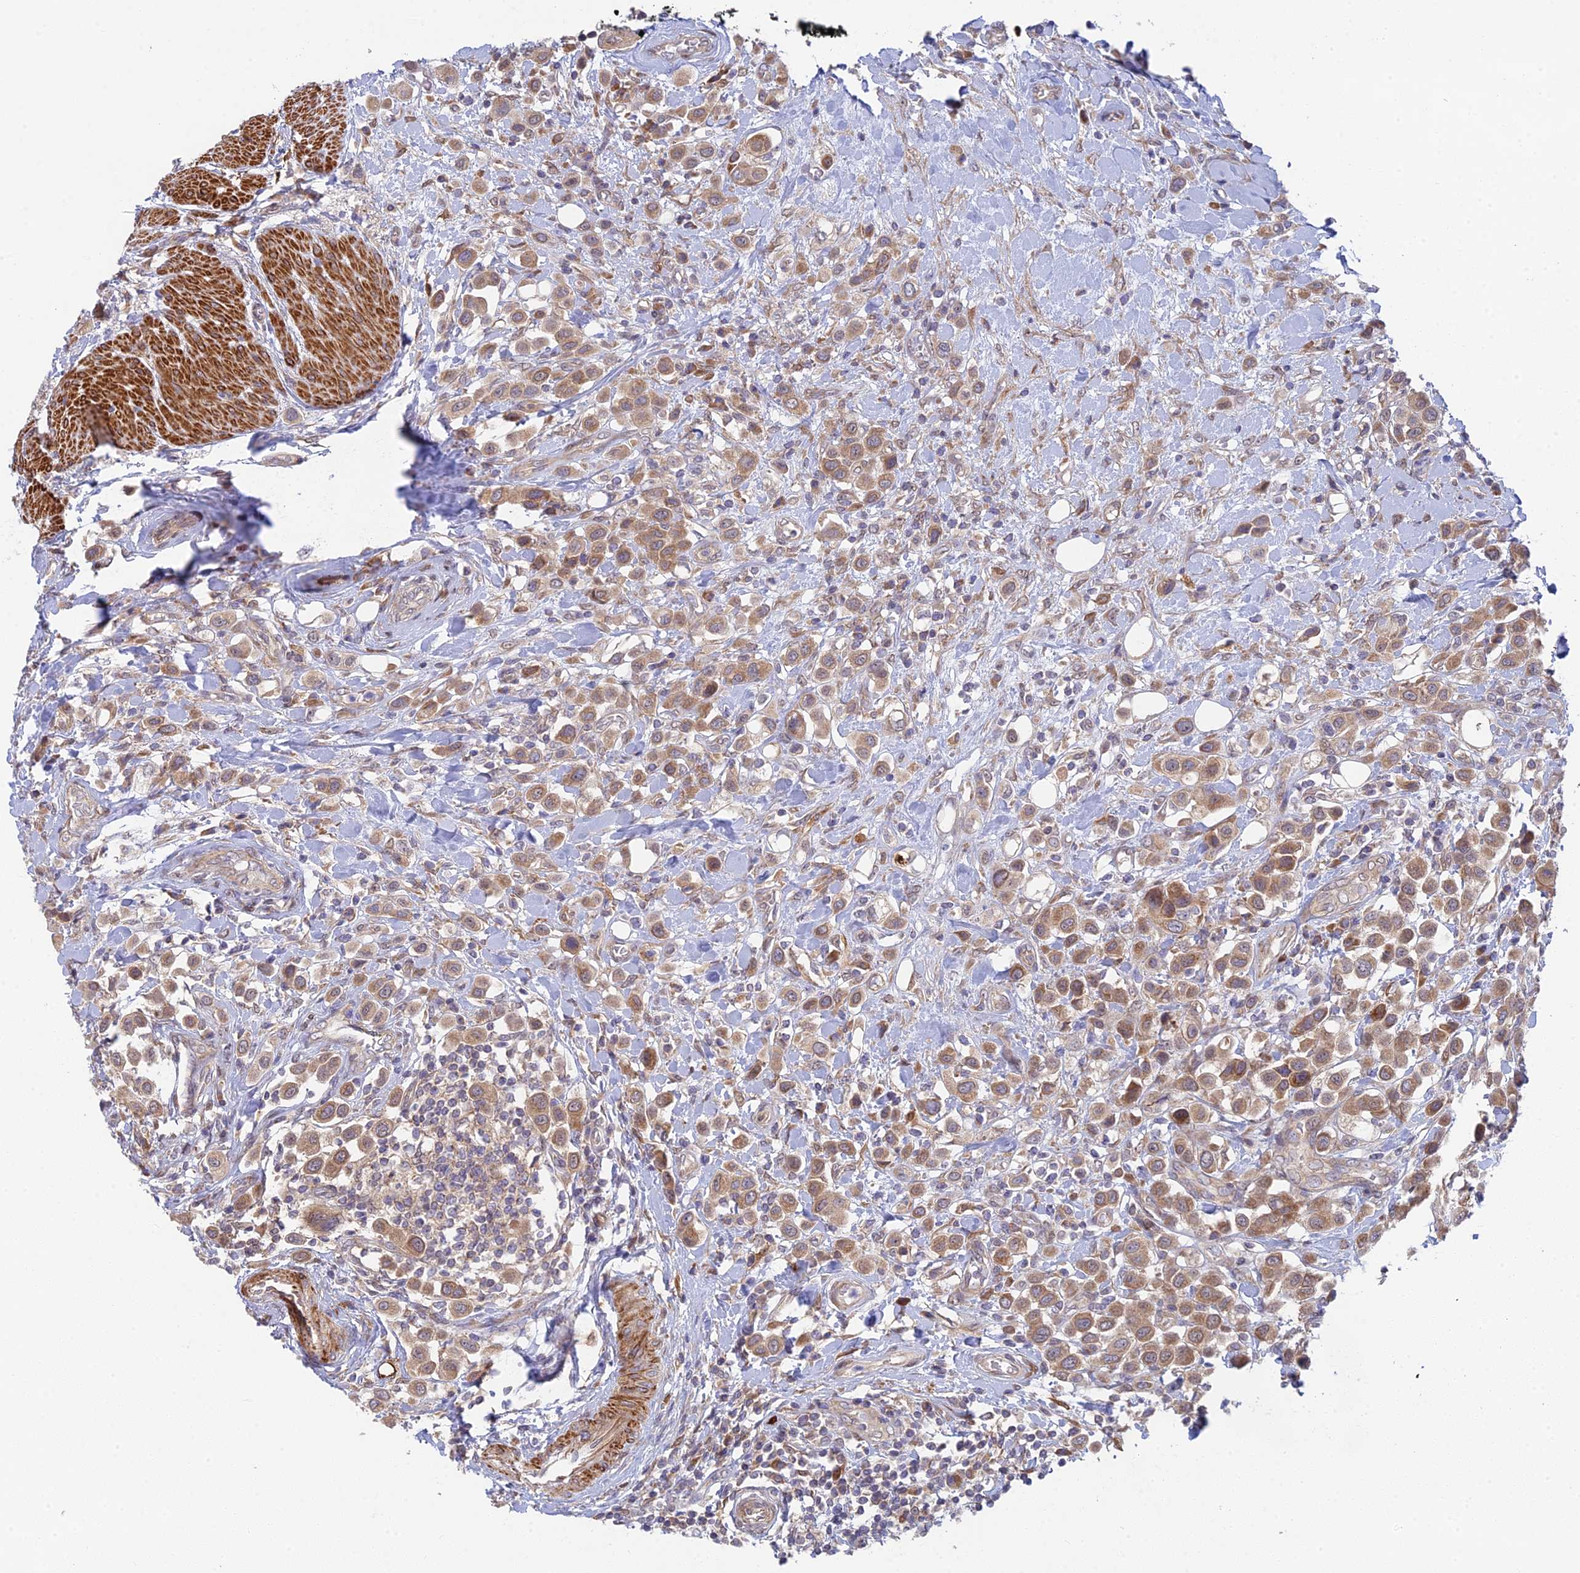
{"staining": {"intensity": "moderate", "quantity": ">75%", "location": "cytoplasmic/membranous"}, "tissue": "urothelial cancer", "cell_type": "Tumor cells", "image_type": "cancer", "snomed": [{"axis": "morphology", "description": "Urothelial carcinoma, High grade"}, {"axis": "topography", "description": "Urinary bladder"}], "caption": "Urothelial cancer tissue shows moderate cytoplasmic/membranous positivity in approximately >75% of tumor cells Nuclei are stained in blue.", "gene": "INCA1", "patient": {"sex": "male", "age": 50}}